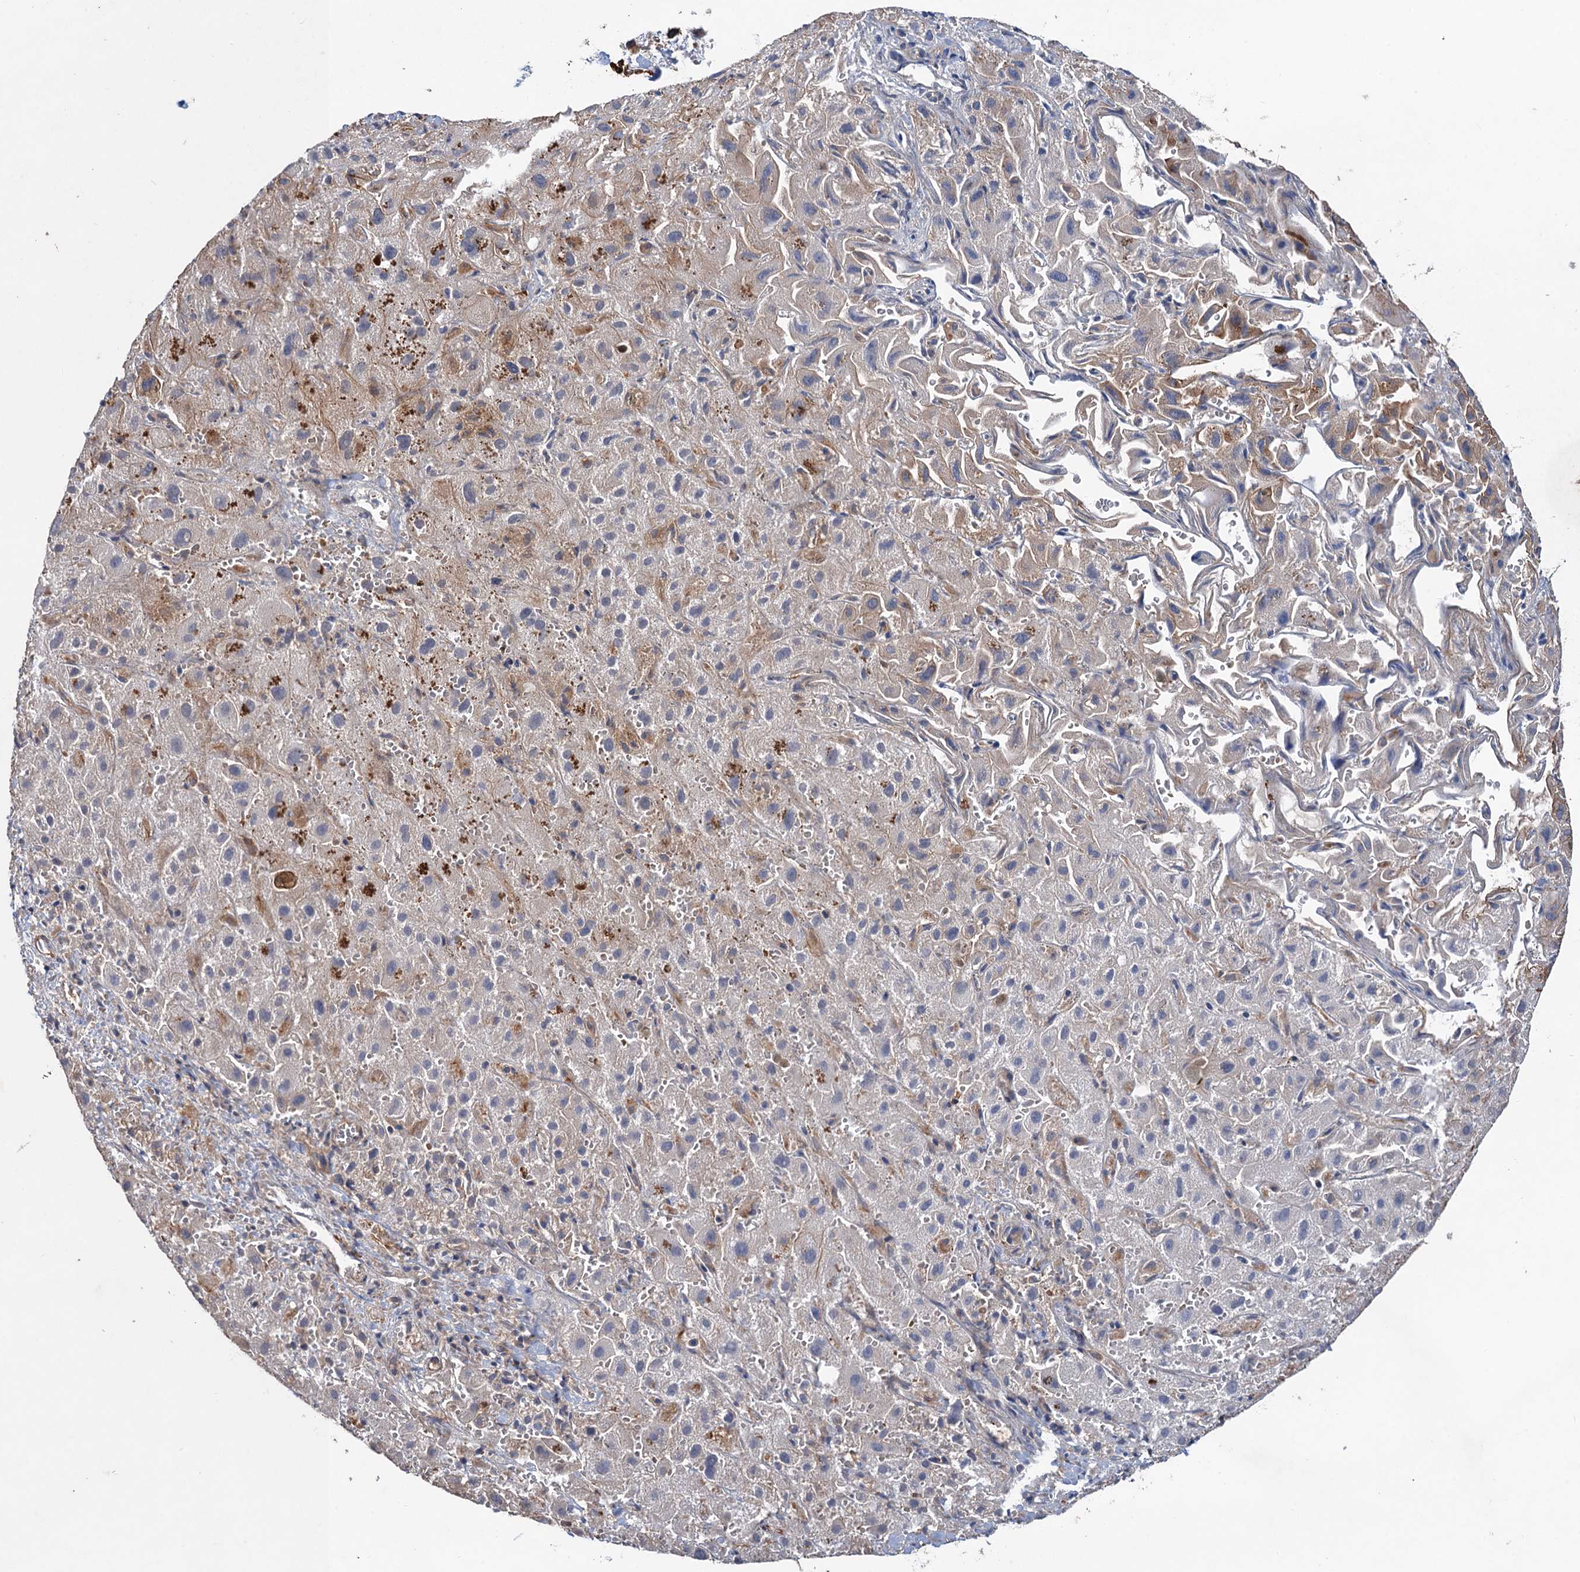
{"staining": {"intensity": "weak", "quantity": "<25%", "location": "cytoplasmic/membranous"}, "tissue": "liver cancer", "cell_type": "Tumor cells", "image_type": "cancer", "snomed": [{"axis": "morphology", "description": "Cholangiocarcinoma"}, {"axis": "topography", "description": "Liver"}], "caption": "High magnification brightfield microscopy of liver cancer stained with DAB (brown) and counterstained with hematoxylin (blue): tumor cells show no significant staining. Brightfield microscopy of IHC stained with DAB (3,3'-diaminobenzidine) (brown) and hematoxylin (blue), captured at high magnification.", "gene": "TTC31", "patient": {"sex": "female", "age": 52}}